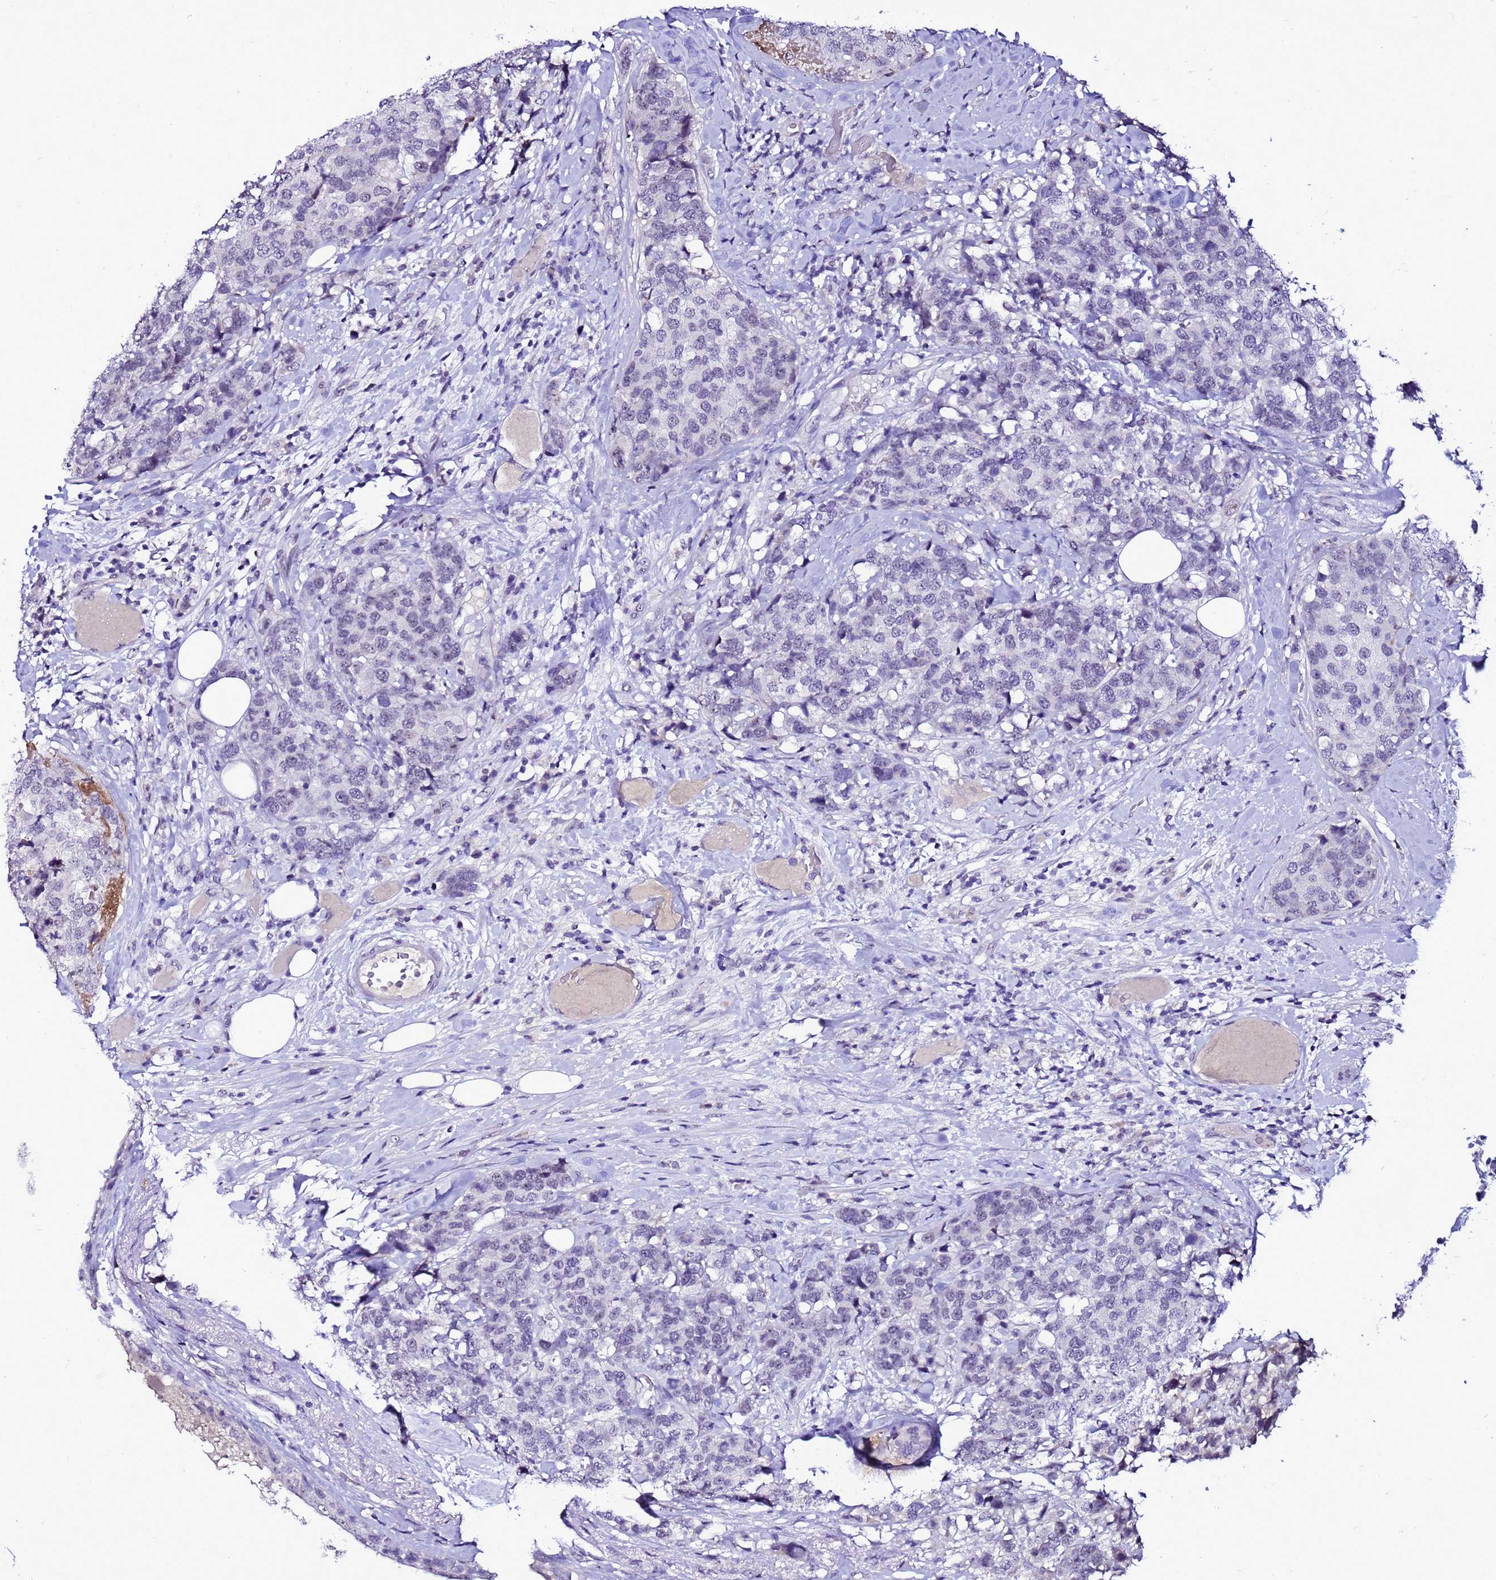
{"staining": {"intensity": "negative", "quantity": "none", "location": "none"}, "tissue": "breast cancer", "cell_type": "Tumor cells", "image_type": "cancer", "snomed": [{"axis": "morphology", "description": "Lobular carcinoma"}, {"axis": "topography", "description": "Breast"}], "caption": "This image is of lobular carcinoma (breast) stained with immunohistochemistry (IHC) to label a protein in brown with the nuclei are counter-stained blue. There is no staining in tumor cells. (Brightfield microscopy of DAB immunohistochemistry at high magnification).", "gene": "C19orf47", "patient": {"sex": "female", "age": 59}}